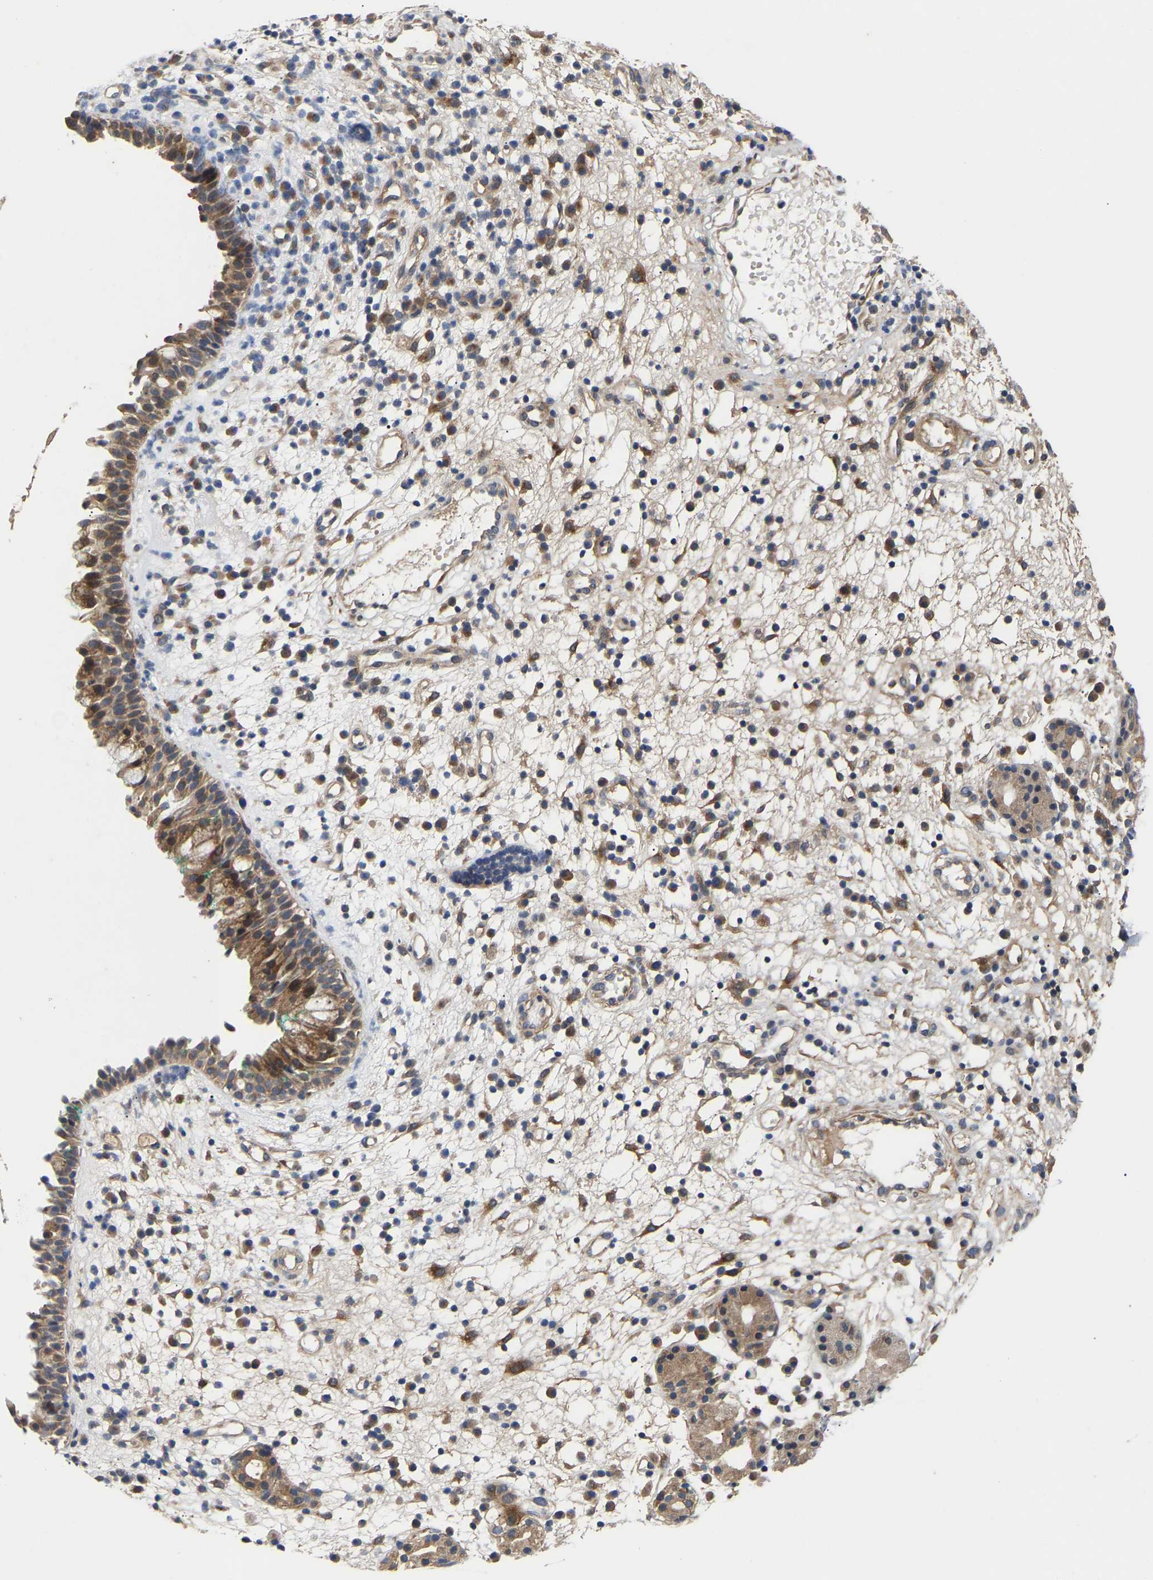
{"staining": {"intensity": "moderate", "quantity": ">75%", "location": "cytoplasmic/membranous"}, "tissue": "nasopharynx", "cell_type": "Respiratory epithelial cells", "image_type": "normal", "snomed": [{"axis": "morphology", "description": "Normal tissue, NOS"}, {"axis": "morphology", "description": "Basal cell carcinoma"}, {"axis": "topography", "description": "Cartilage tissue"}, {"axis": "topography", "description": "Nasopharynx"}, {"axis": "topography", "description": "Oral tissue"}], "caption": "Brown immunohistochemical staining in benign human nasopharynx displays moderate cytoplasmic/membranous expression in about >75% of respiratory epithelial cells.", "gene": "KASH5", "patient": {"sex": "female", "age": 77}}